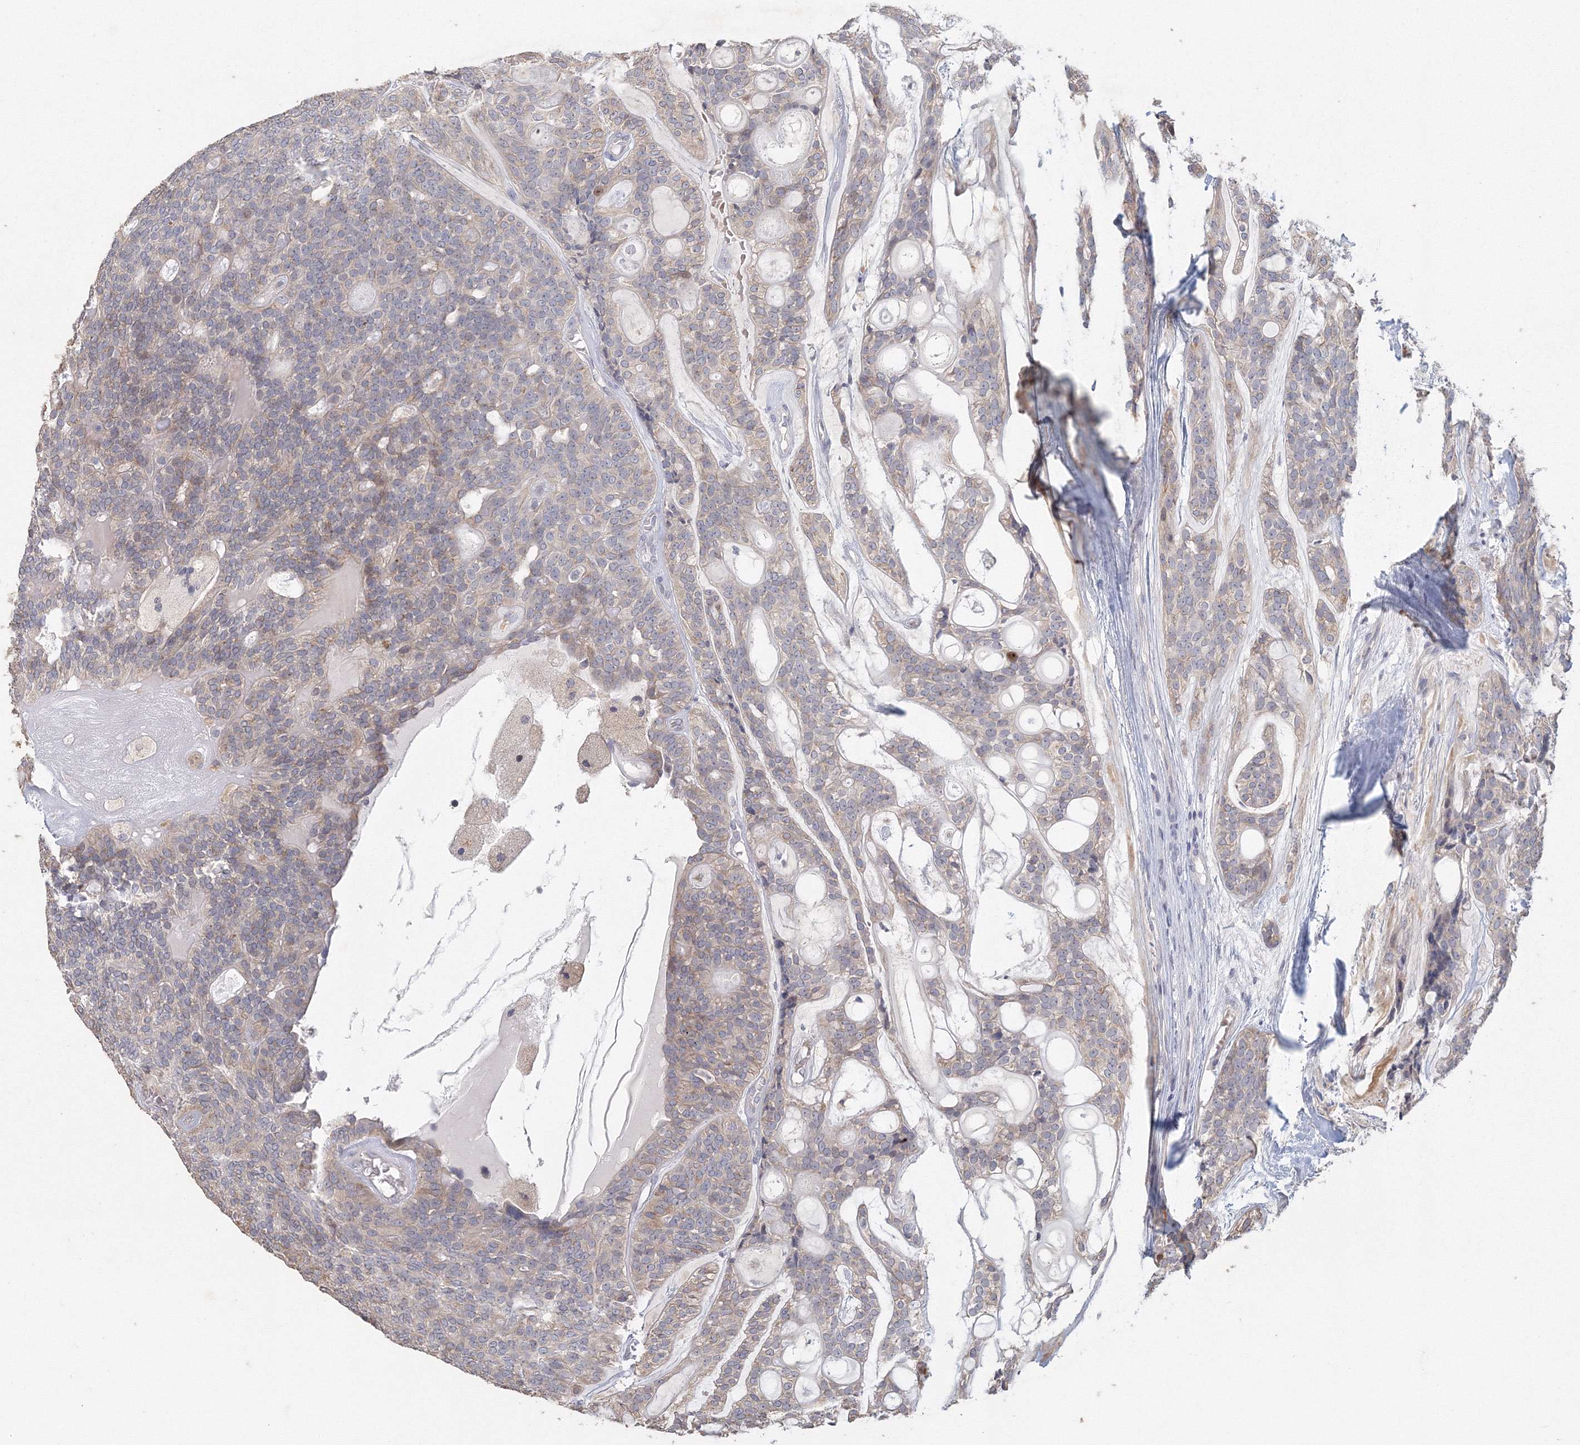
{"staining": {"intensity": "negative", "quantity": "none", "location": "none"}, "tissue": "head and neck cancer", "cell_type": "Tumor cells", "image_type": "cancer", "snomed": [{"axis": "morphology", "description": "Adenocarcinoma, NOS"}, {"axis": "topography", "description": "Head-Neck"}], "caption": "Image shows no significant protein expression in tumor cells of adenocarcinoma (head and neck).", "gene": "TACC2", "patient": {"sex": "male", "age": 66}}